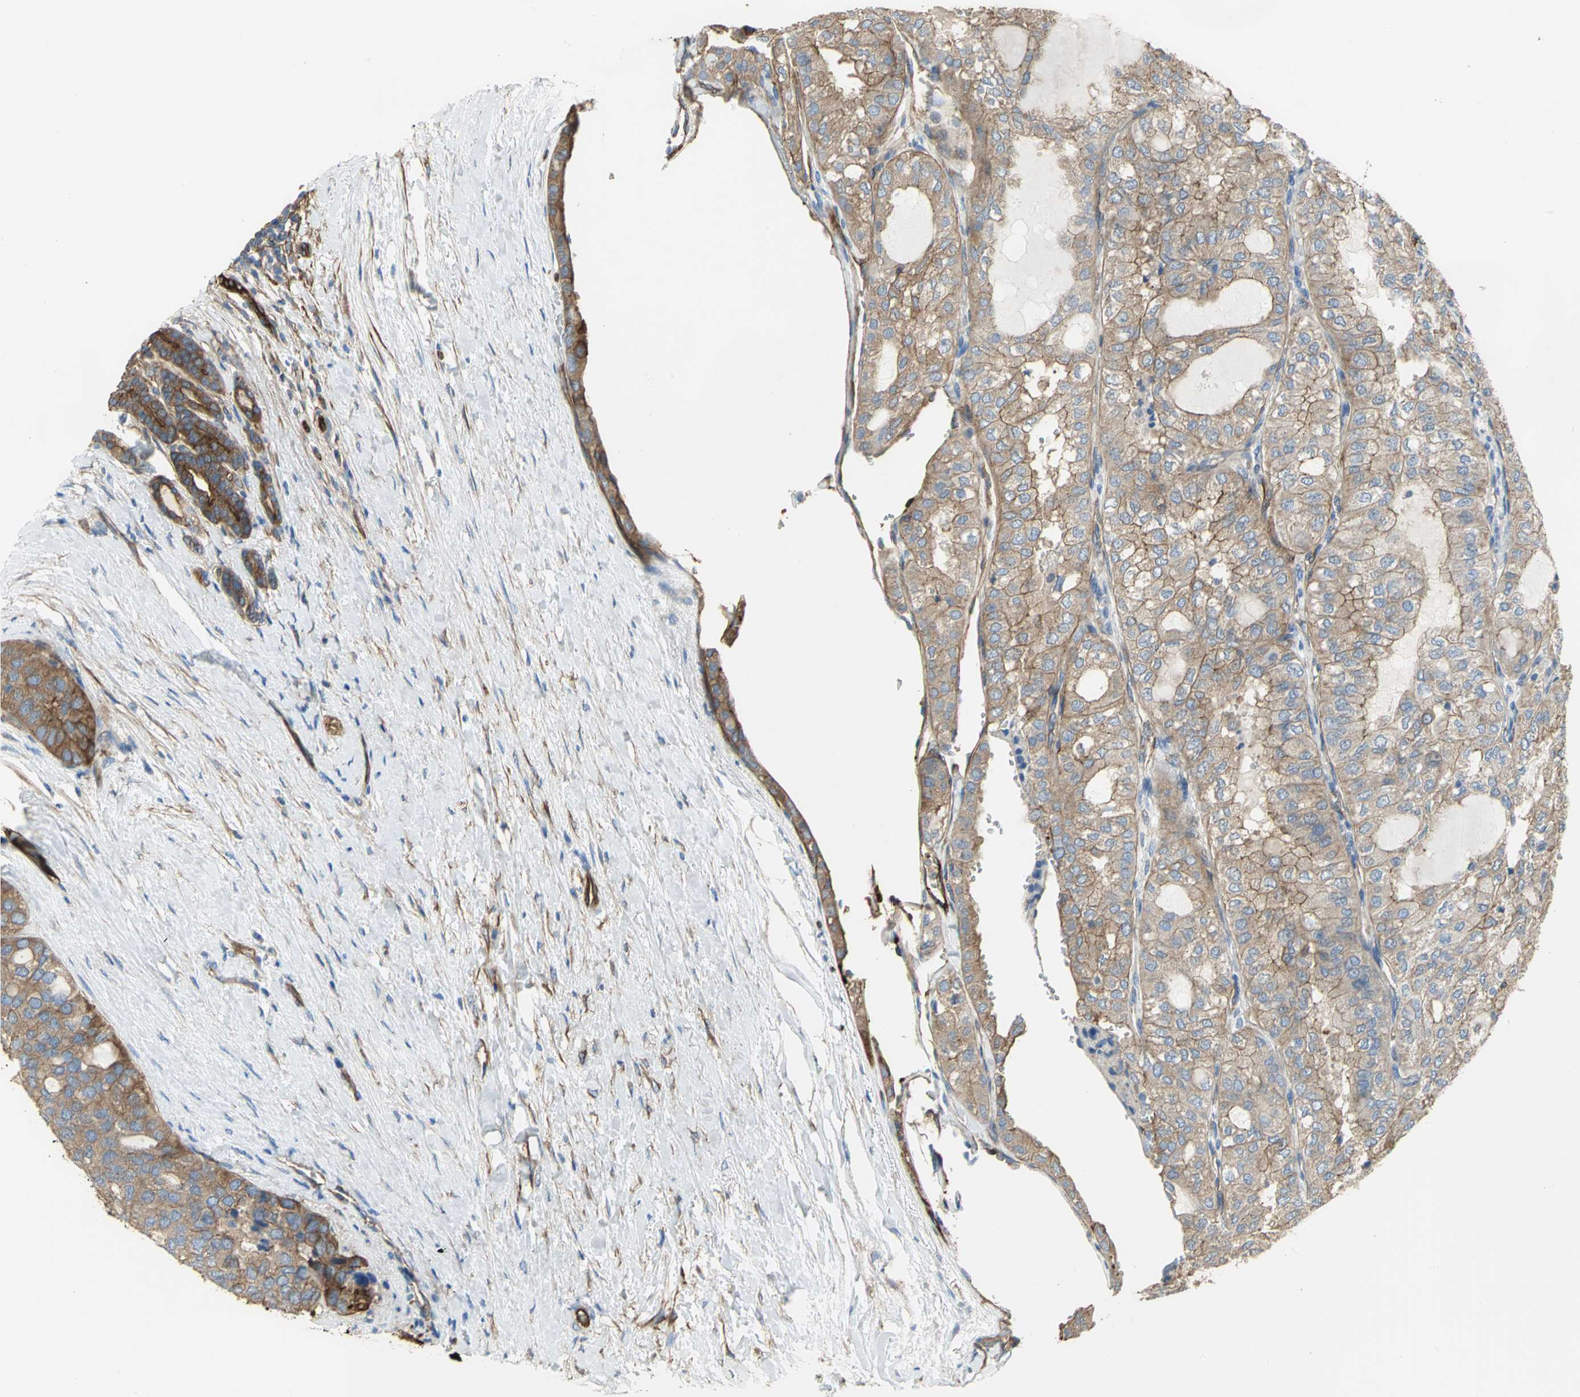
{"staining": {"intensity": "moderate", "quantity": ">75%", "location": "cytoplasmic/membranous"}, "tissue": "thyroid cancer", "cell_type": "Tumor cells", "image_type": "cancer", "snomed": [{"axis": "morphology", "description": "Follicular adenoma carcinoma, NOS"}, {"axis": "topography", "description": "Thyroid gland"}], "caption": "Immunohistochemical staining of follicular adenoma carcinoma (thyroid) displays medium levels of moderate cytoplasmic/membranous protein staining in approximately >75% of tumor cells.", "gene": "FLNB", "patient": {"sex": "male", "age": 75}}